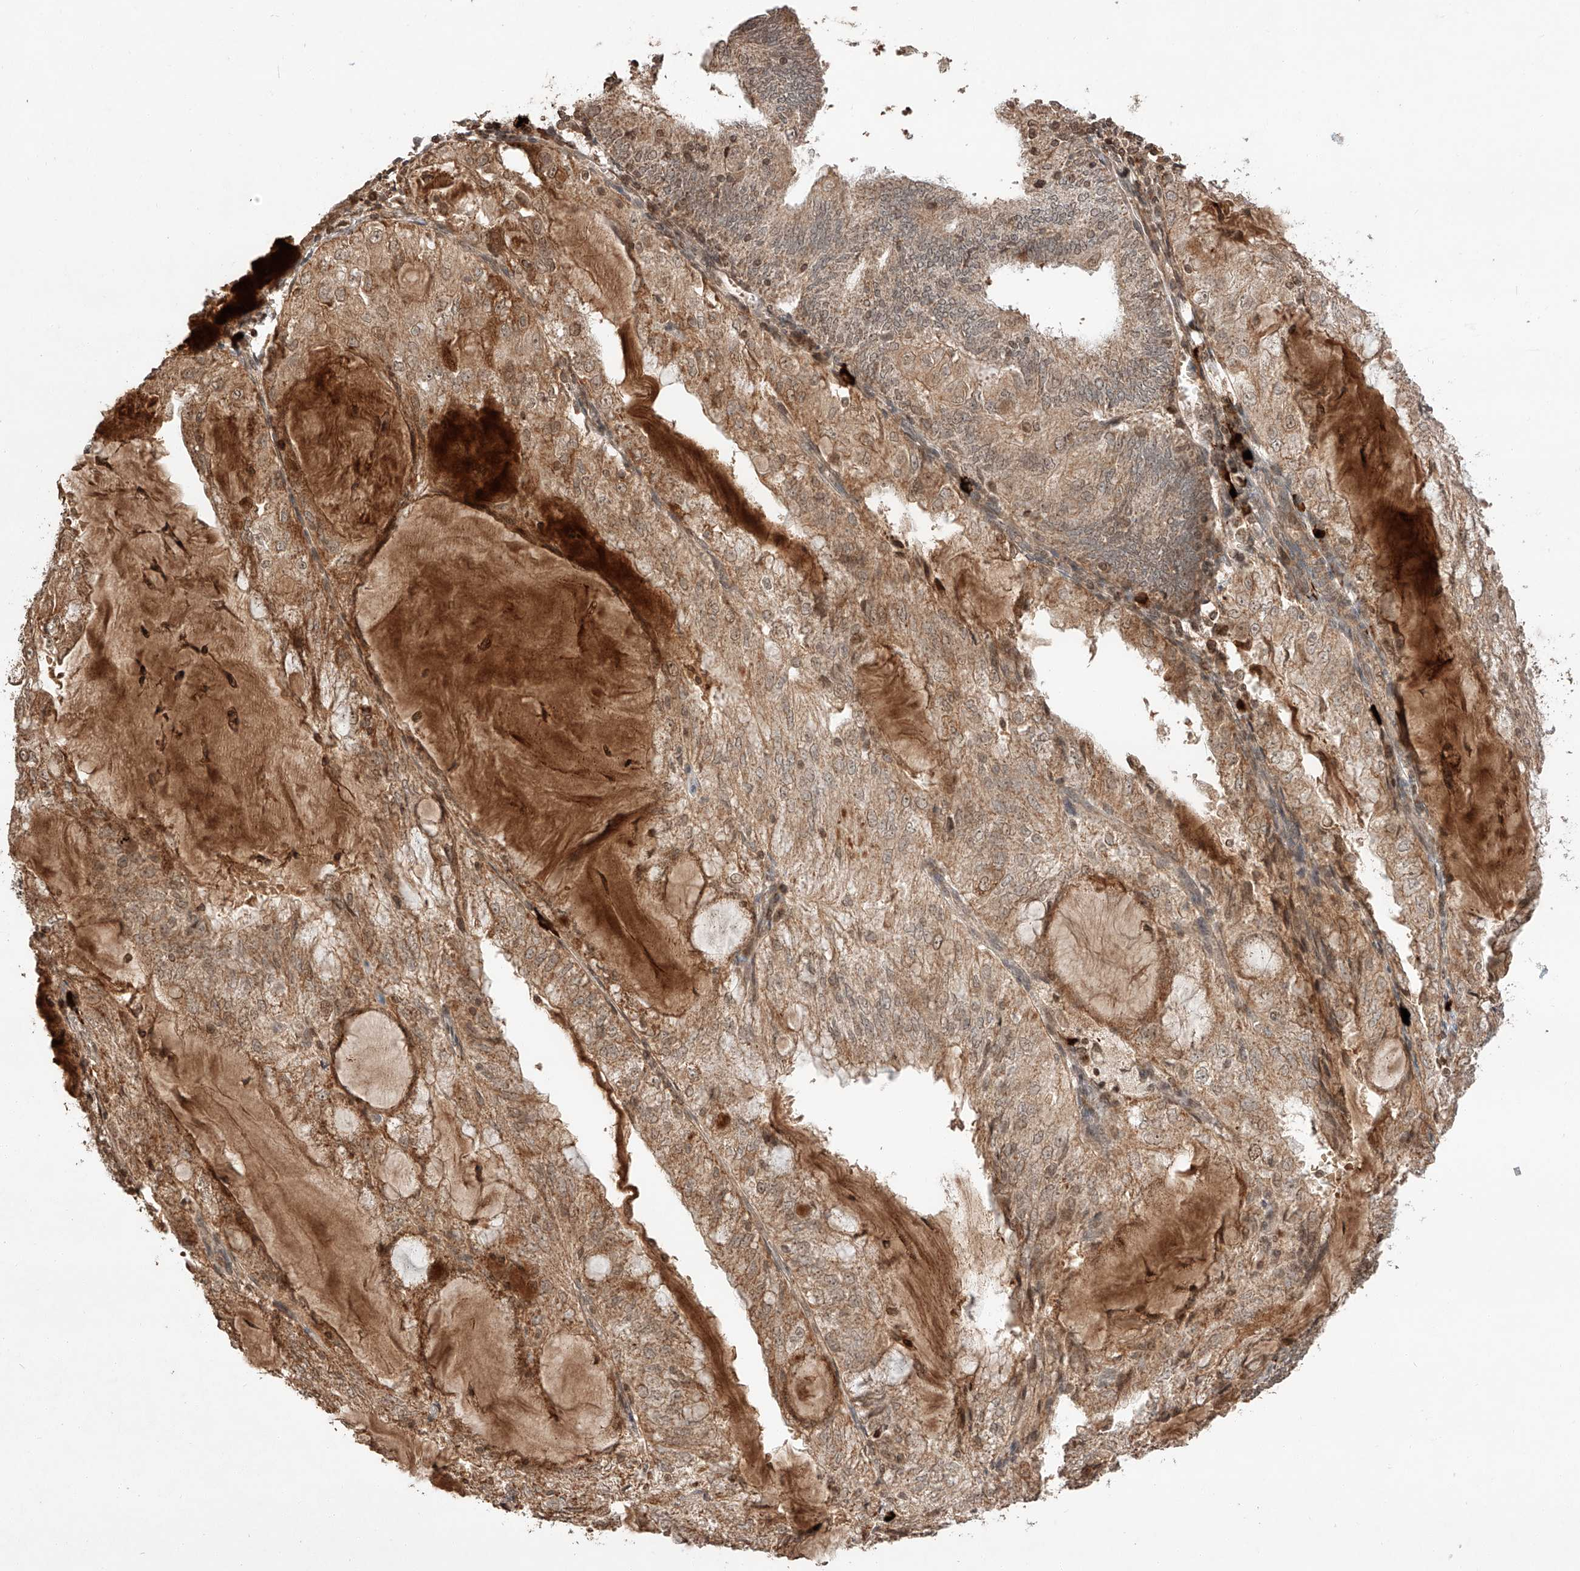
{"staining": {"intensity": "moderate", "quantity": ">75%", "location": "cytoplasmic/membranous,nuclear"}, "tissue": "endometrial cancer", "cell_type": "Tumor cells", "image_type": "cancer", "snomed": [{"axis": "morphology", "description": "Adenocarcinoma, NOS"}, {"axis": "topography", "description": "Endometrium"}], "caption": "Endometrial cancer was stained to show a protein in brown. There is medium levels of moderate cytoplasmic/membranous and nuclear positivity in approximately >75% of tumor cells.", "gene": "ARHGAP33", "patient": {"sex": "female", "age": 81}}